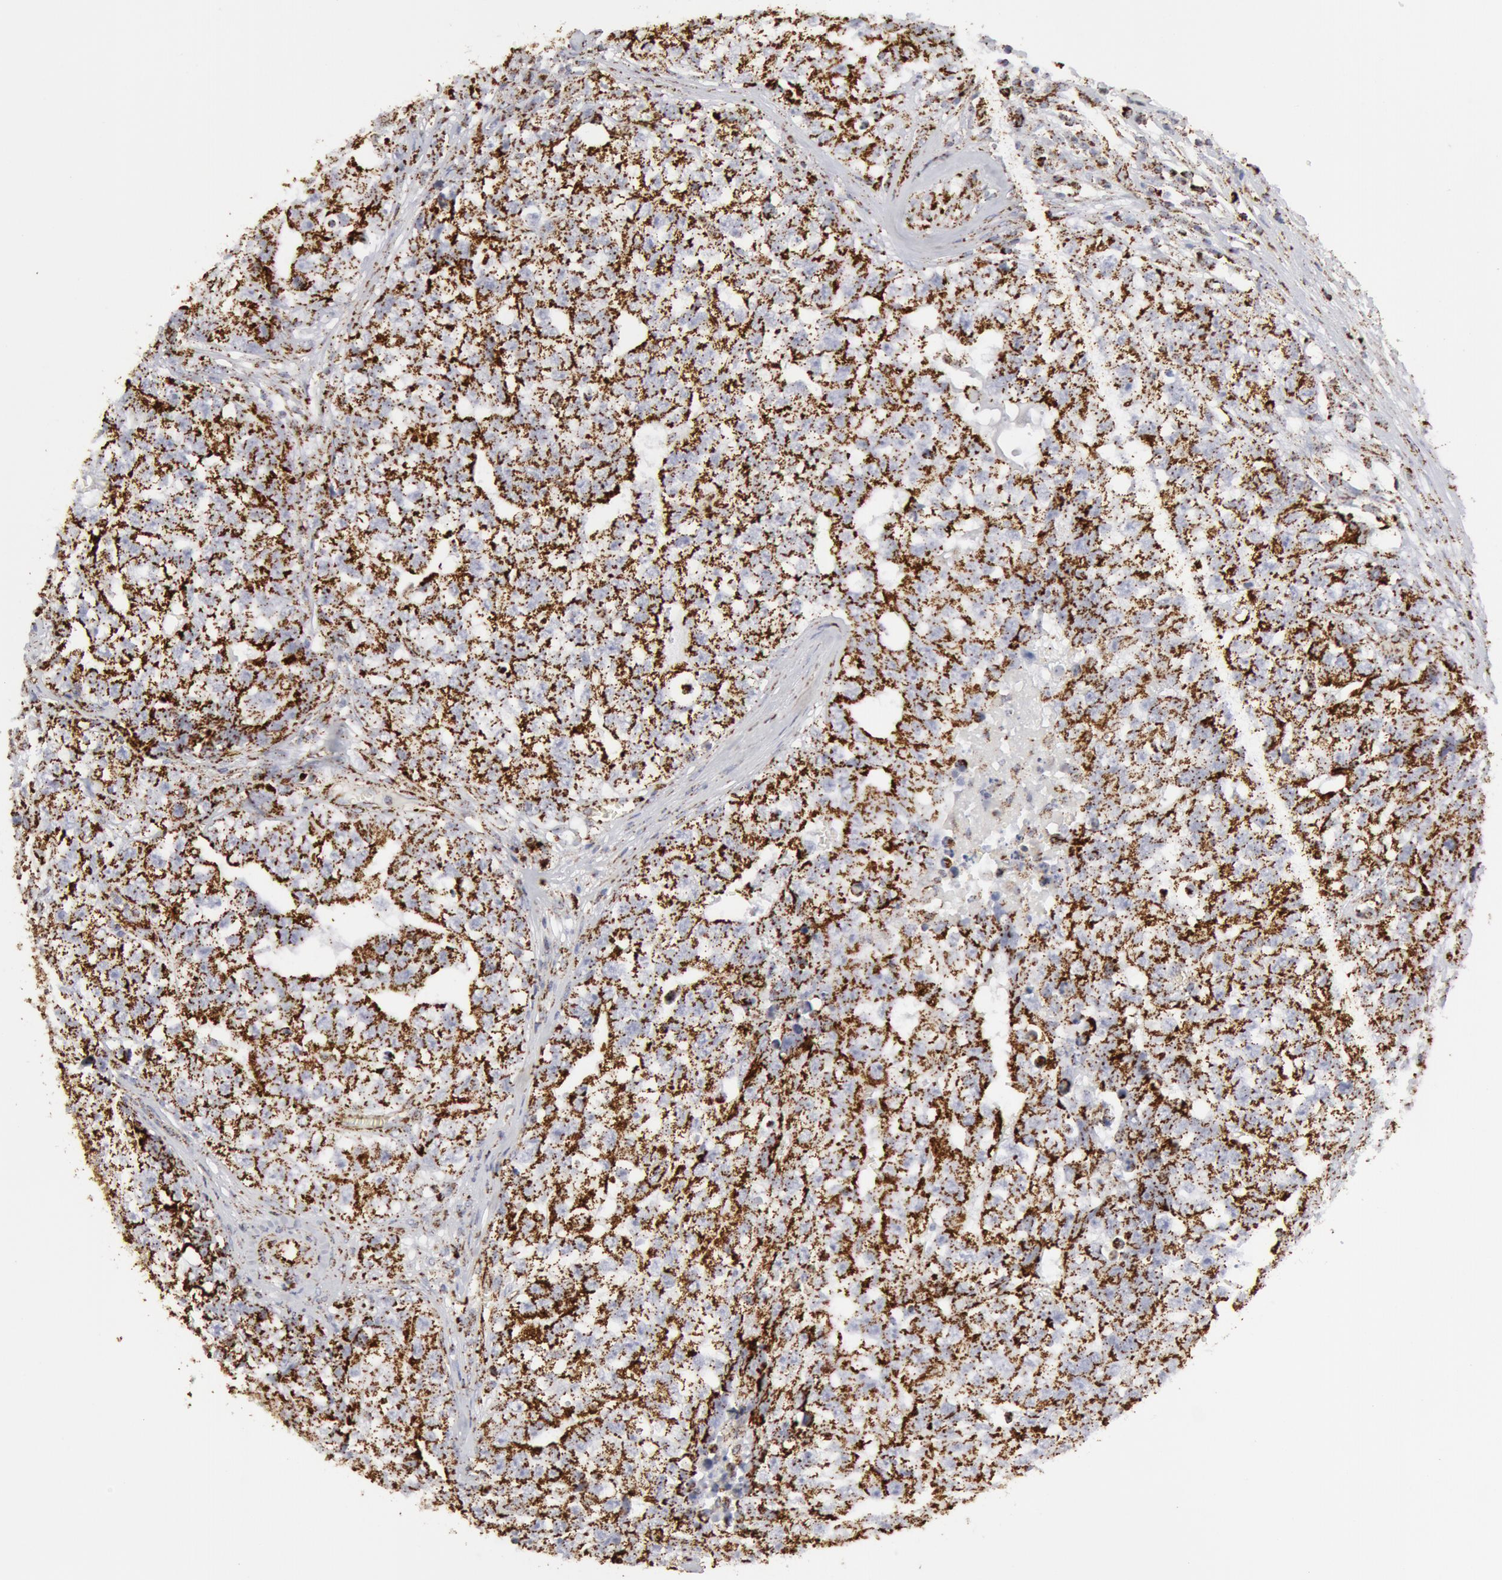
{"staining": {"intensity": "strong", "quantity": ">75%", "location": "cytoplasmic/membranous"}, "tissue": "testis cancer", "cell_type": "Tumor cells", "image_type": "cancer", "snomed": [{"axis": "morphology", "description": "Carcinoma, Embryonal, NOS"}, {"axis": "topography", "description": "Testis"}], "caption": "Tumor cells show strong cytoplasmic/membranous expression in about >75% of cells in testis cancer (embryonal carcinoma).", "gene": "ATP5F1B", "patient": {"sex": "male", "age": 31}}